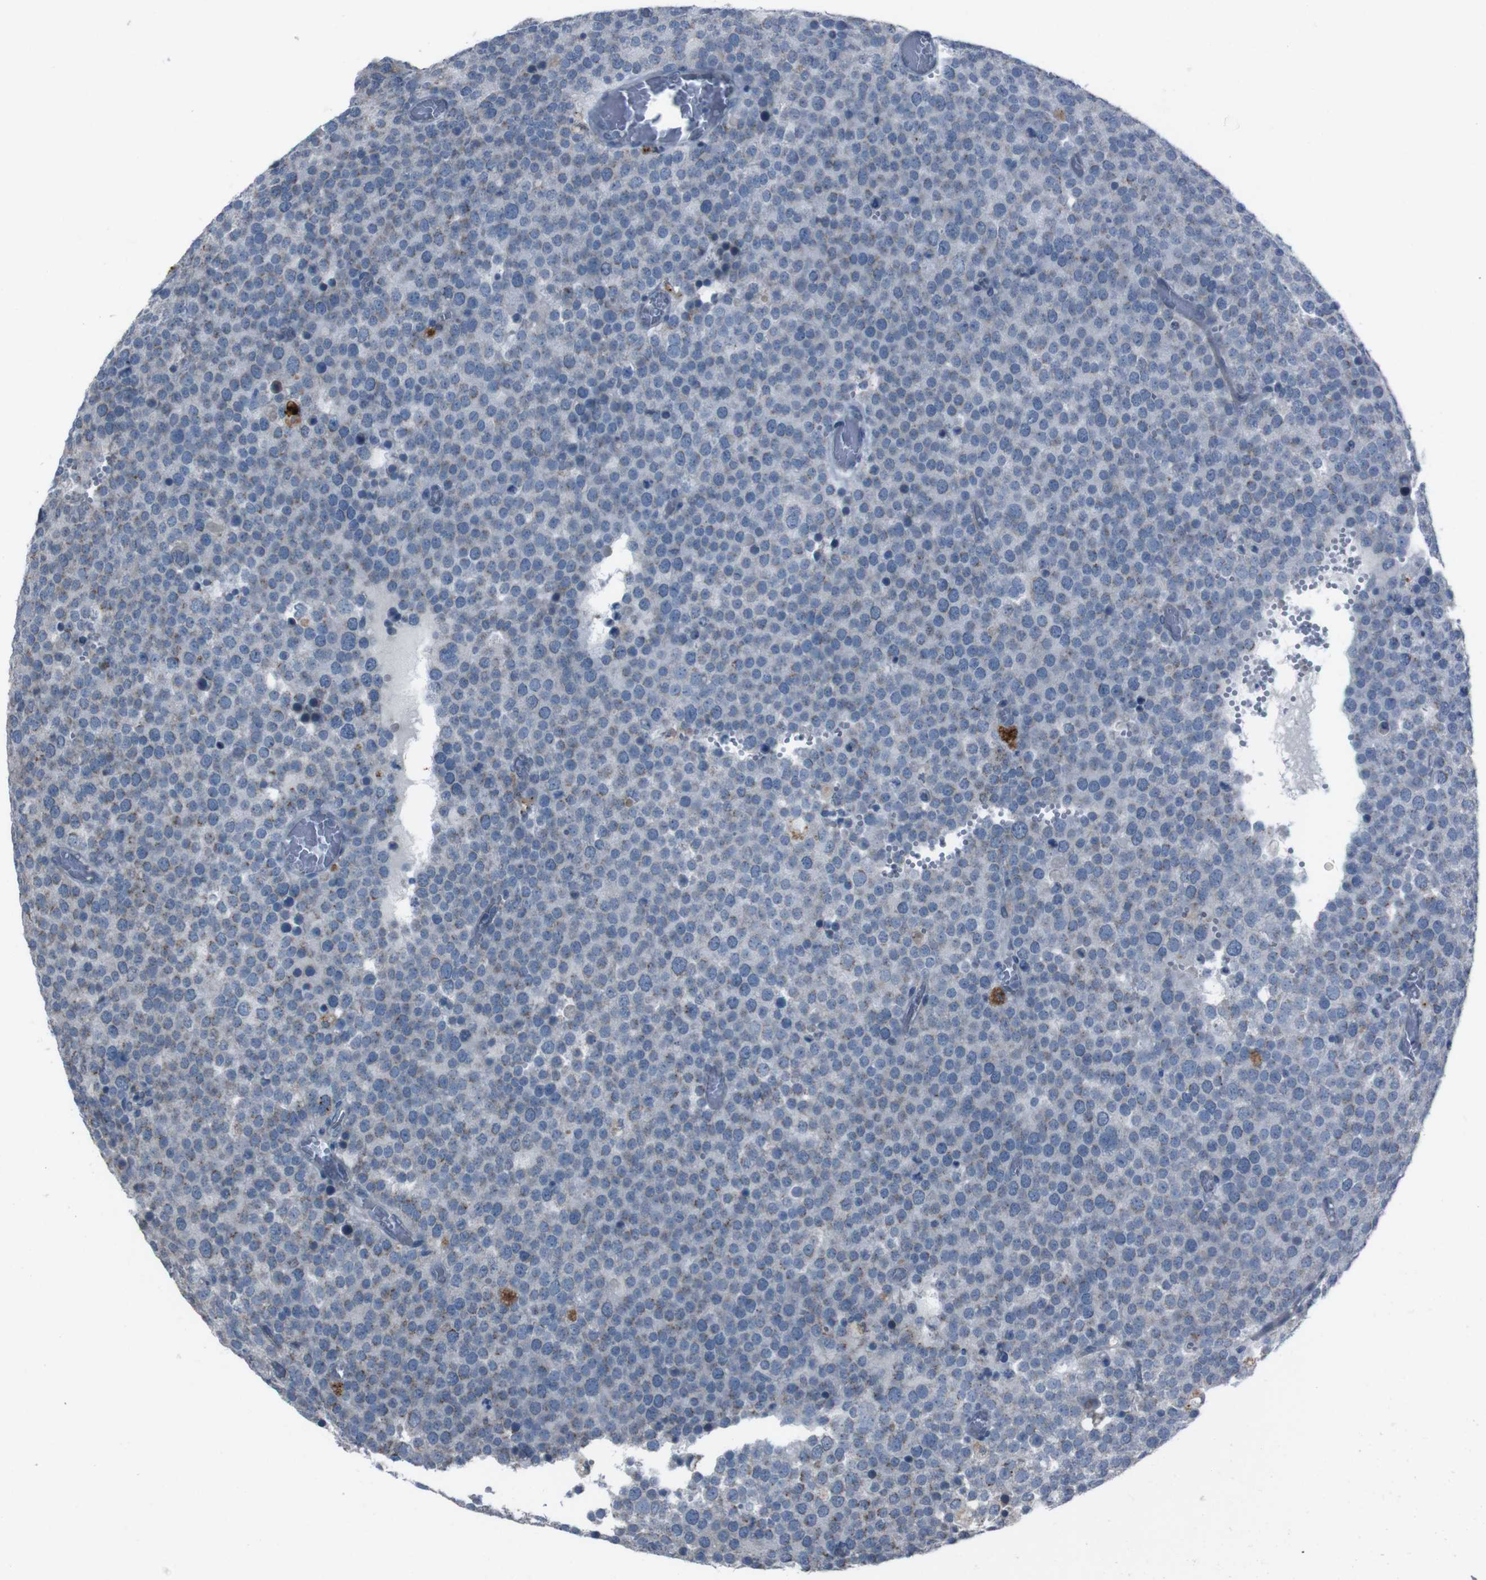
{"staining": {"intensity": "weak", "quantity": "25%-75%", "location": "cytoplasmic/membranous"}, "tissue": "testis cancer", "cell_type": "Tumor cells", "image_type": "cancer", "snomed": [{"axis": "morphology", "description": "Normal tissue, NOS"}, {"axis": "morphology", "description": "Seminoma, NOS"}, {"axis": "topography", "description": "Testis"}], "caption": "Tumor cells display low levels of weak cytoplasmic/membranous staining in approximately 25%-75% of cells in testis cancer.", "gene": "EFNA5", "patient": {"sex": "male", "age": 71}}